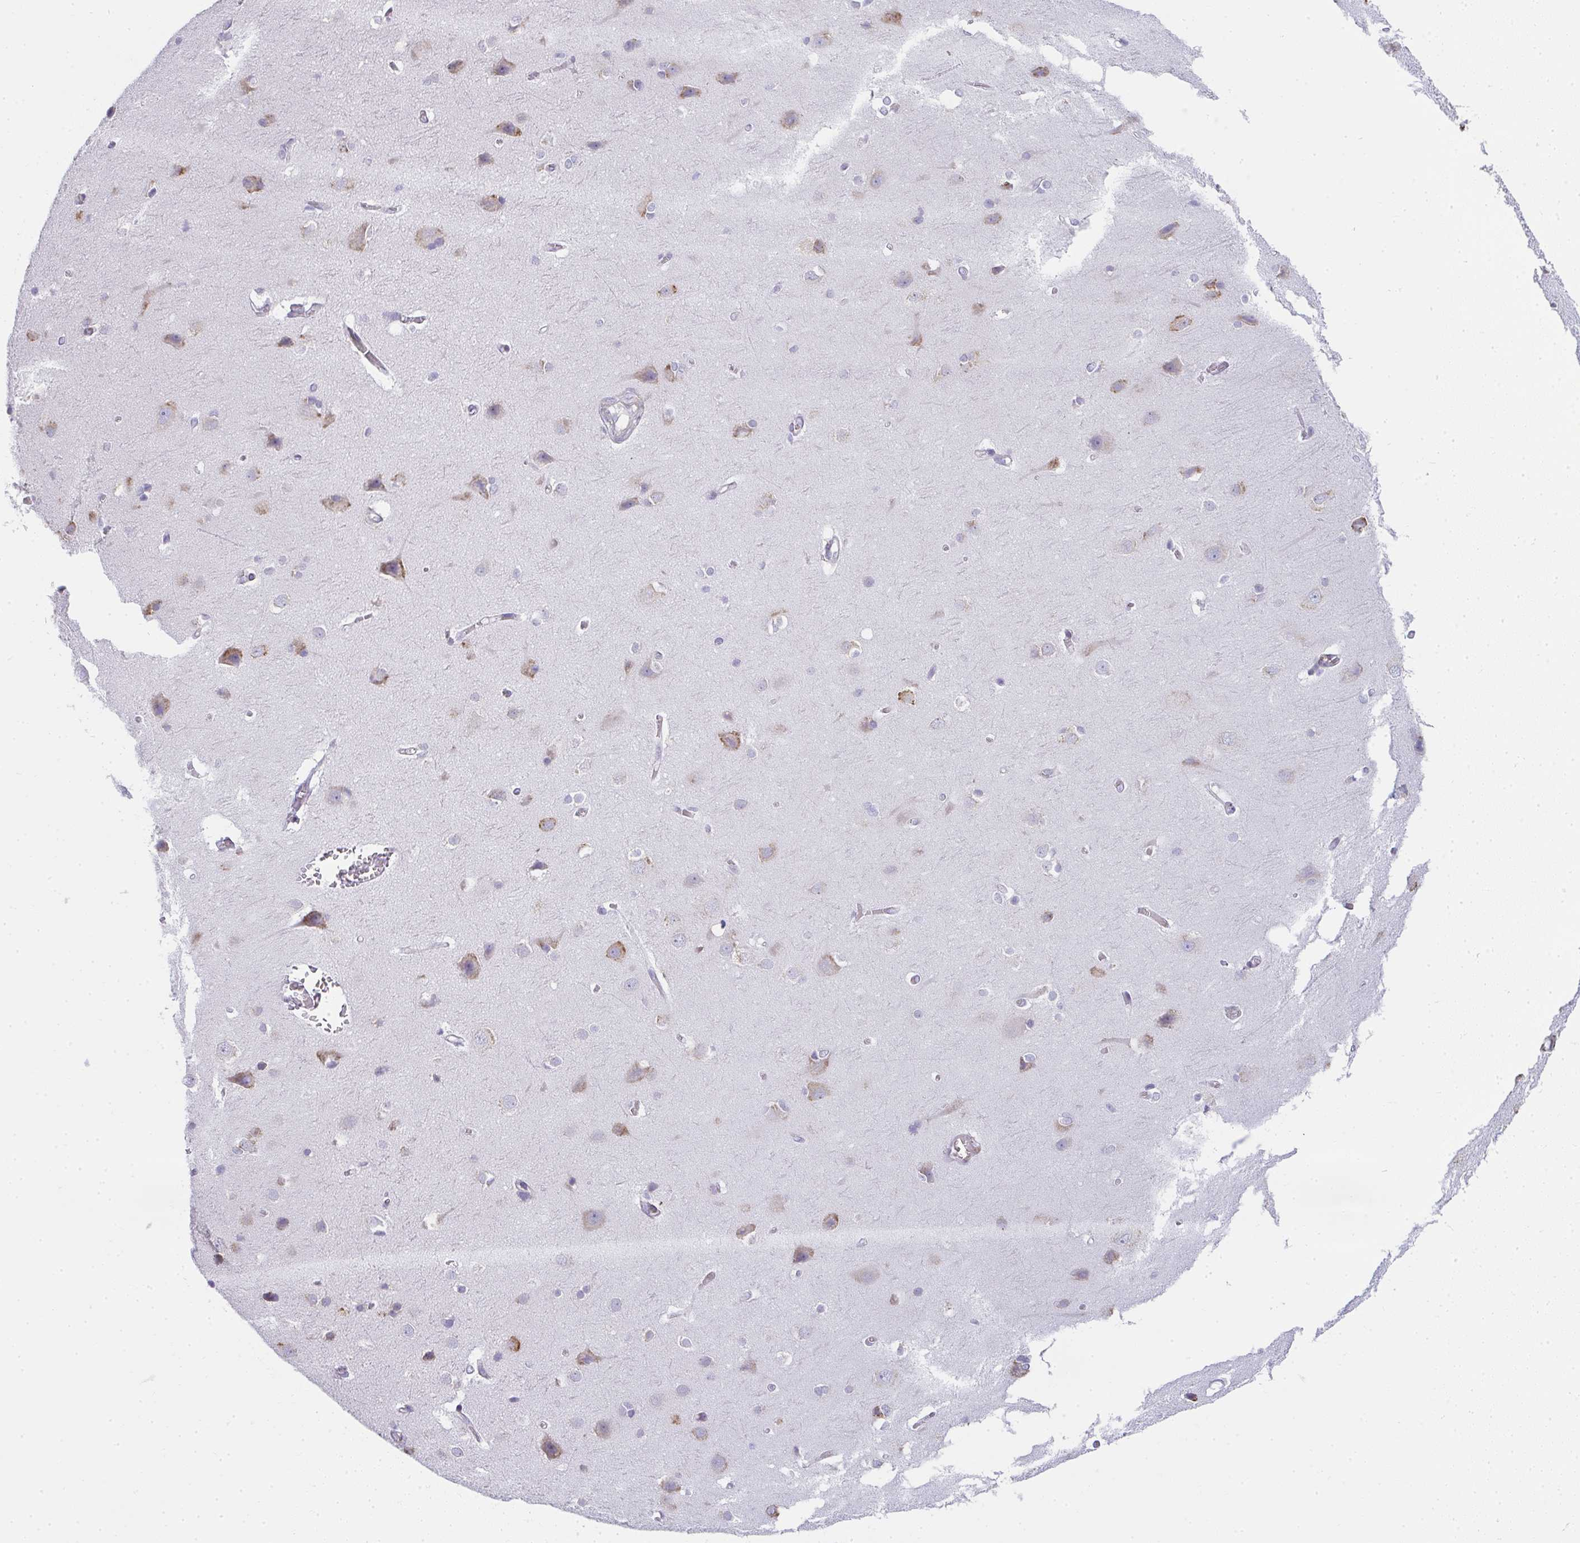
{"staining": {"intensity": "negative", "quantity": "none", "location": "none"}, "tissue": "cerebral cortex", "cell_type": "Endothelial cells", "image_type": "normal", "snomed": [{"axis": "morphology", "description": "Normal tissue, NOS"}, {"axis": "topography", "description": "Cerebral cortex"}], "caption": "There is no significant positivity in endothelial cells of cerebral cortex. The staining is performed using DAB (3,3'-diaminobenzidine) brown chromogen with nuclei counter-stained in using hematoxylin.", "gene": "SHROOM1", "patient": {"sex": "male", "age": 37}}